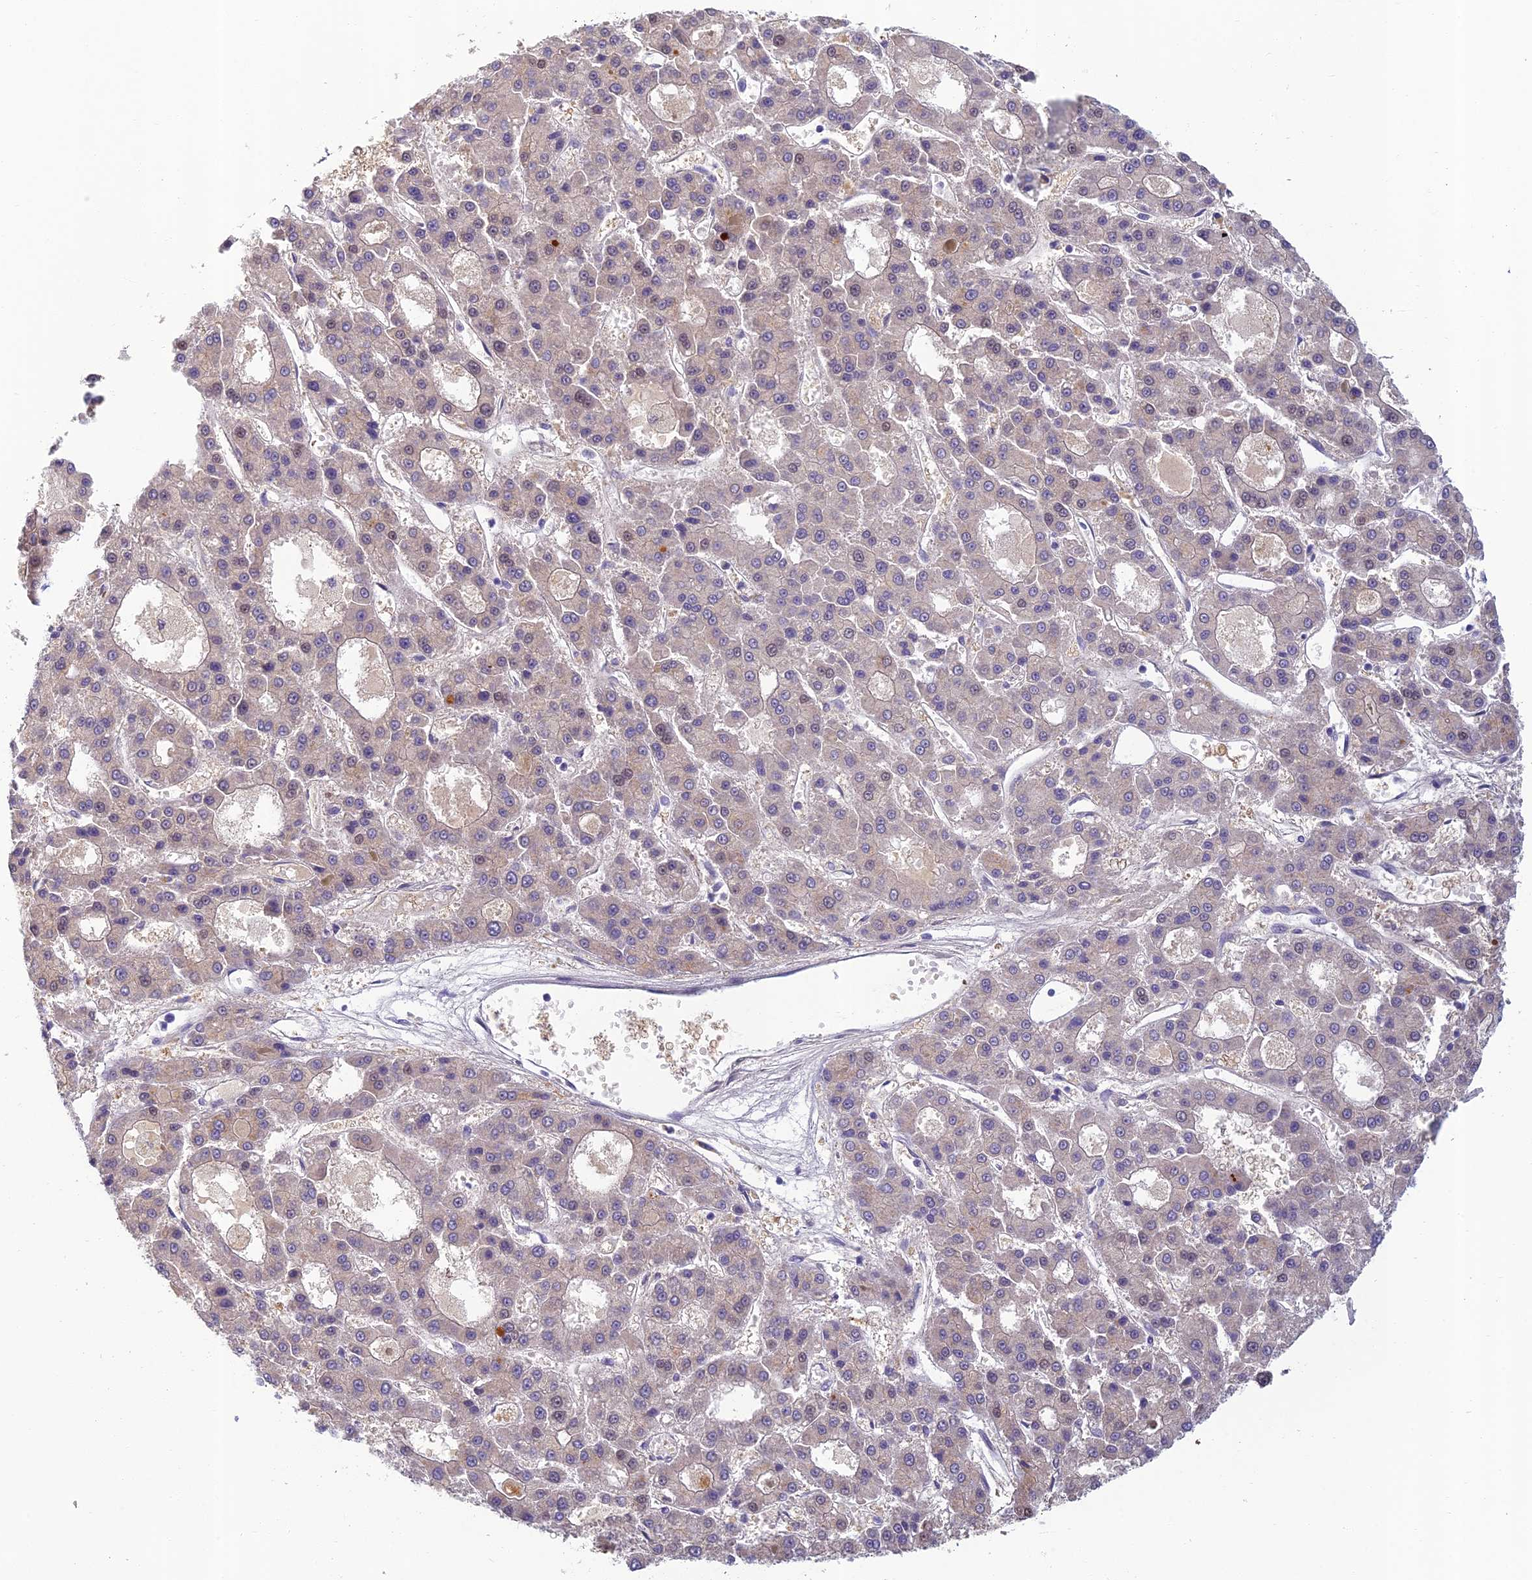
{"staining": {"intensity": "weak", "quantity": "25%-75%", "location": "cytoplasmic/membranous"}, "tissue": "liver cancer", "cell_type": "Tumor cells", "image_type": "cancer", "snomed": [{"axis": "morphology", "description": "Carcinoma, Hepatocellular, NOS"}, {"axis": "topography", "description": "Liver"}], "caption": "Human hepatocellular carcinoma (liver) stained for a protein (brown) exhibits weak cytoplasmic/membranous positive staining in about 25%-75% of tumor cells.", "gene": "SLC25A41", "patient": {"sex": "male", "age": 70}}